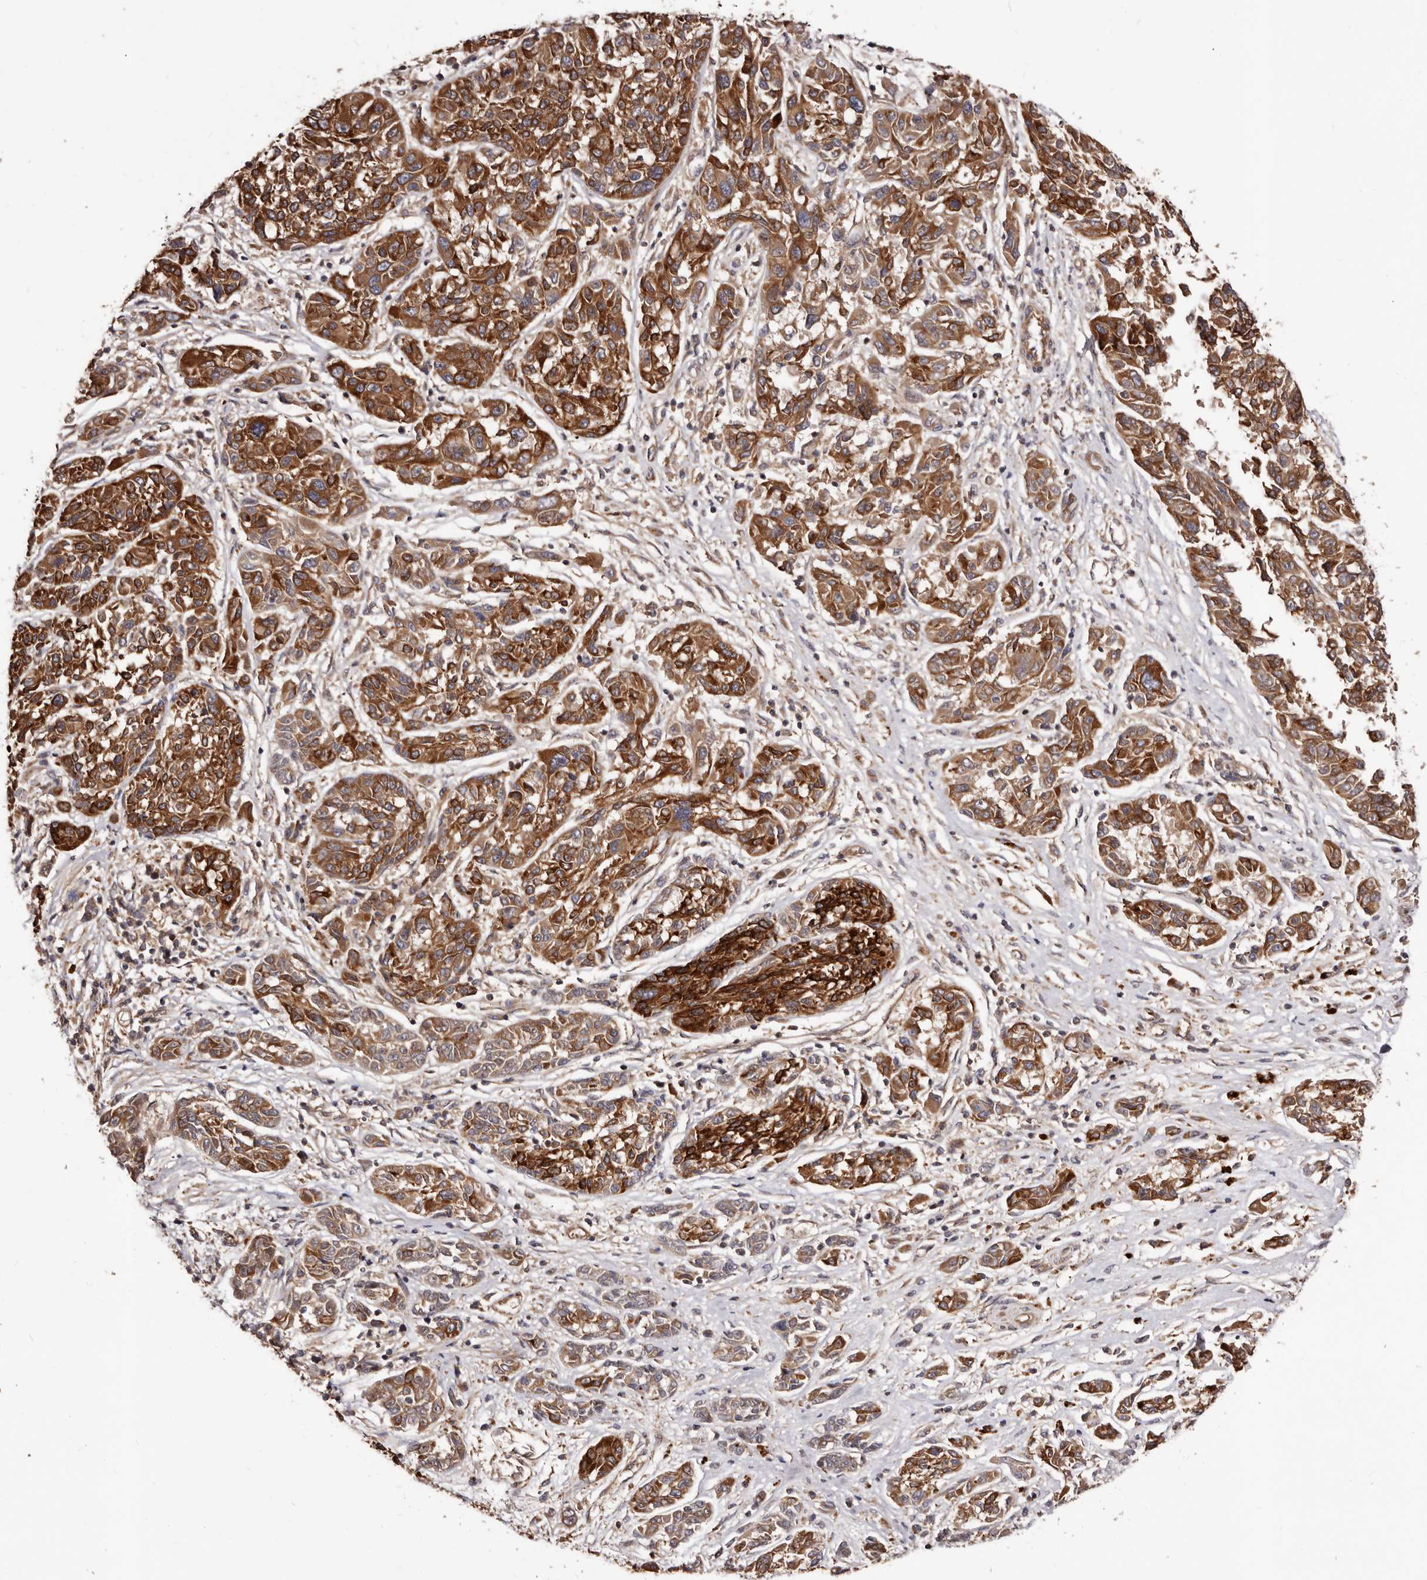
{"staining": {"intensity": "strong", "quantity": "25%-75%", "location": "cytoplasmic/membranous"}, "tissue": "melanoma", "cell_type": "Tumor cells", "image_type": "cancer", "snomed": [{"axis": "morphology", "description": "Malignant melanoma, NOS"}, {"axis": "topography", "description": "Skin"}], "caption": "A brown stain labels strong cytoplasmic/membranous positivity of a protein in melanoma tumor cells. The staining was performed using DAB (3,3'-diaminobenzidine), with brown indicating positive protein expression. Nuclei are stained blue with hematoxylin.", "gene": "GTPBP1", "patient": {"sex": "male", "age": 53}}